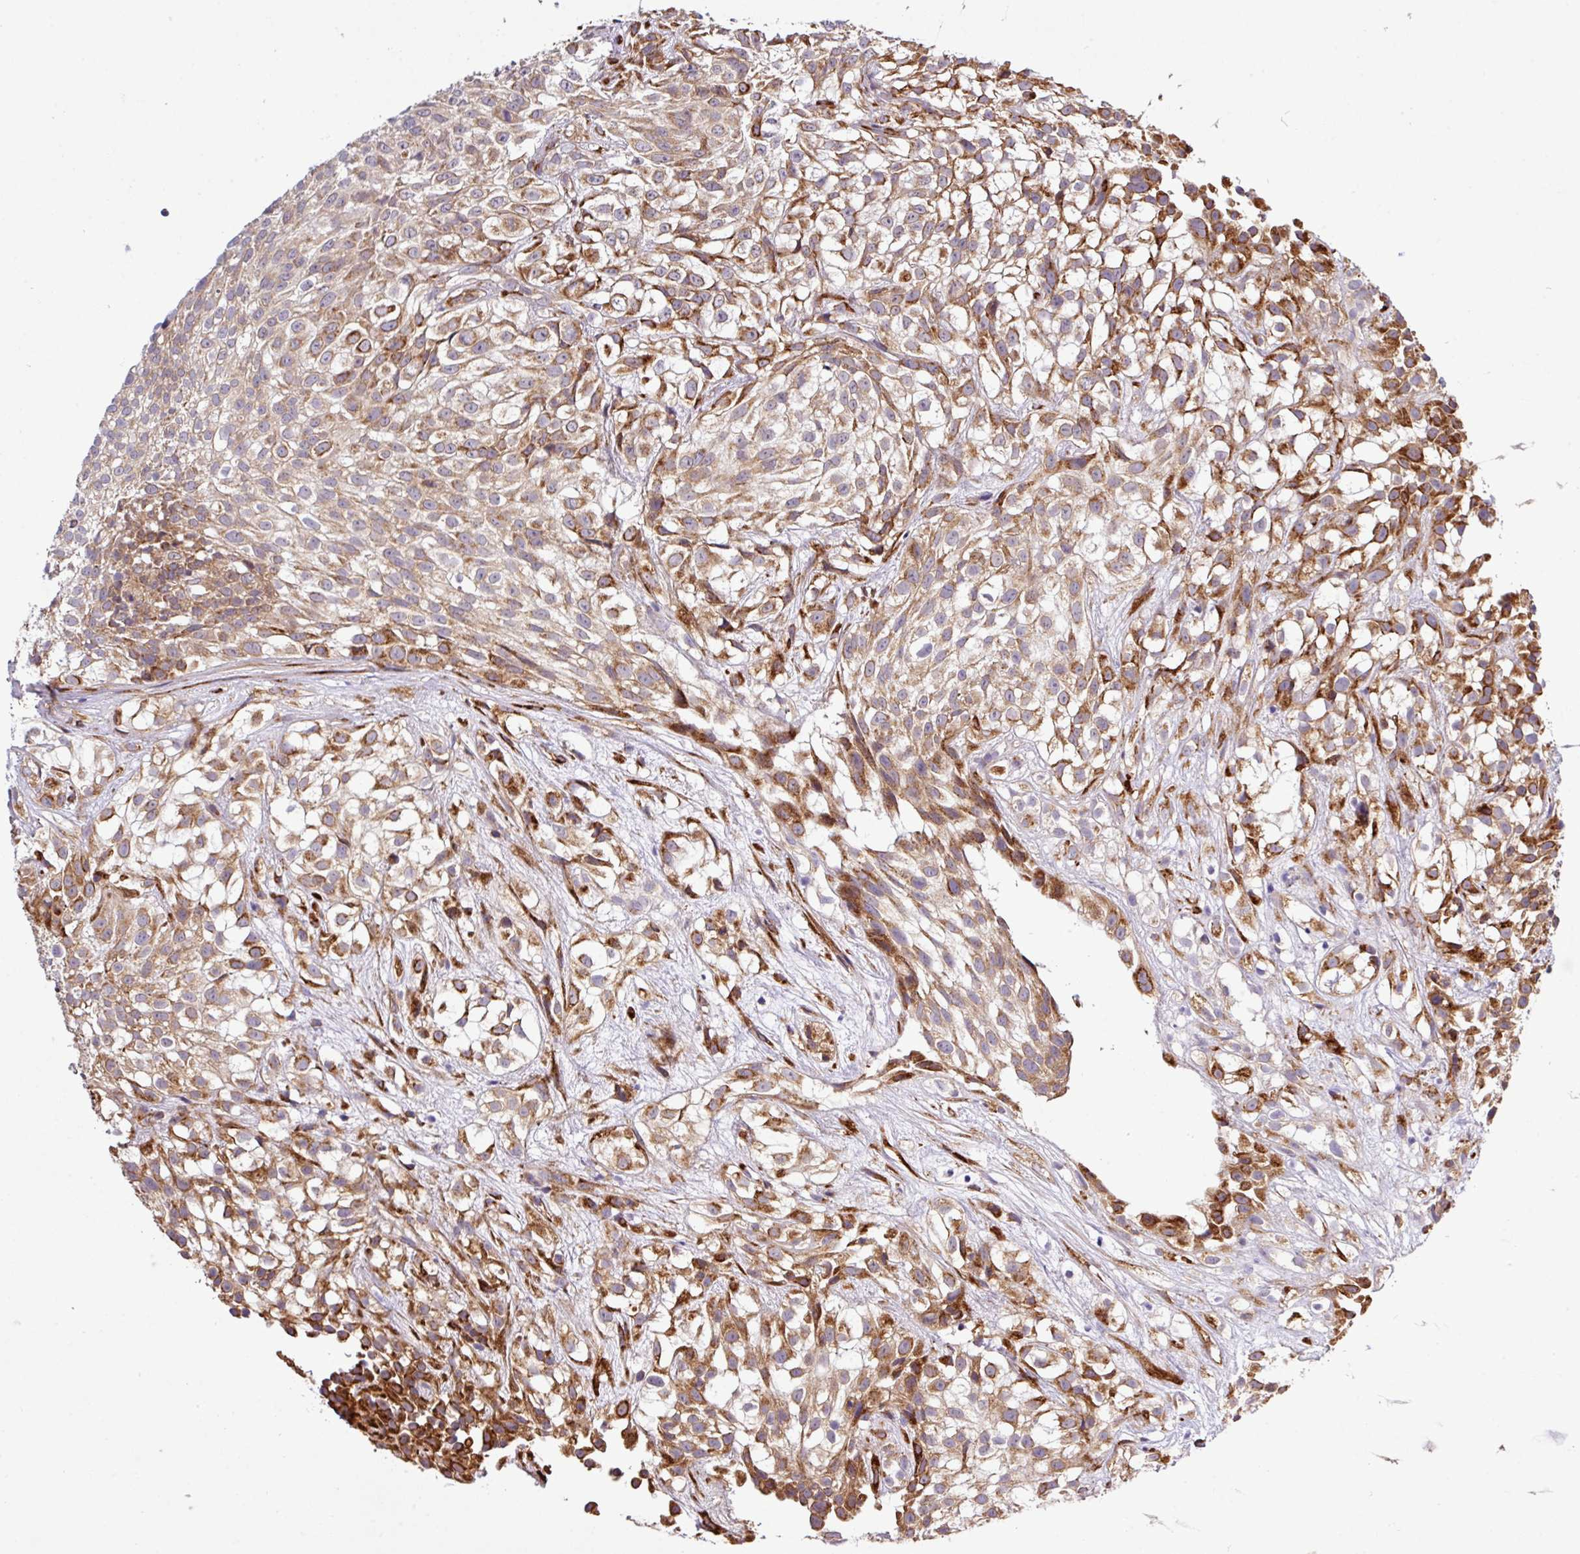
{"staining": {"intensity": "strong", "quantity": "25%-75%", "location": "cytoplasmic/membranous"}, "tissue": "urothelial cancer", "cell_type": "Tumor cells", "image_type": "cancer", "snomed": [{"axis": "morphology", "description": "Urothelial carcinoma, High grade"}, {"axis": "topography", "description": "Urinary bladder"}], "caption": "This micrograph demonstrates IHC staining of human urothelial cancer, with high strong cytoplasmic/membranous expression in about 25%-75% of tumor cells.", "gene": "TM2D2", "patient": {"sex": "male", "age": 56}}